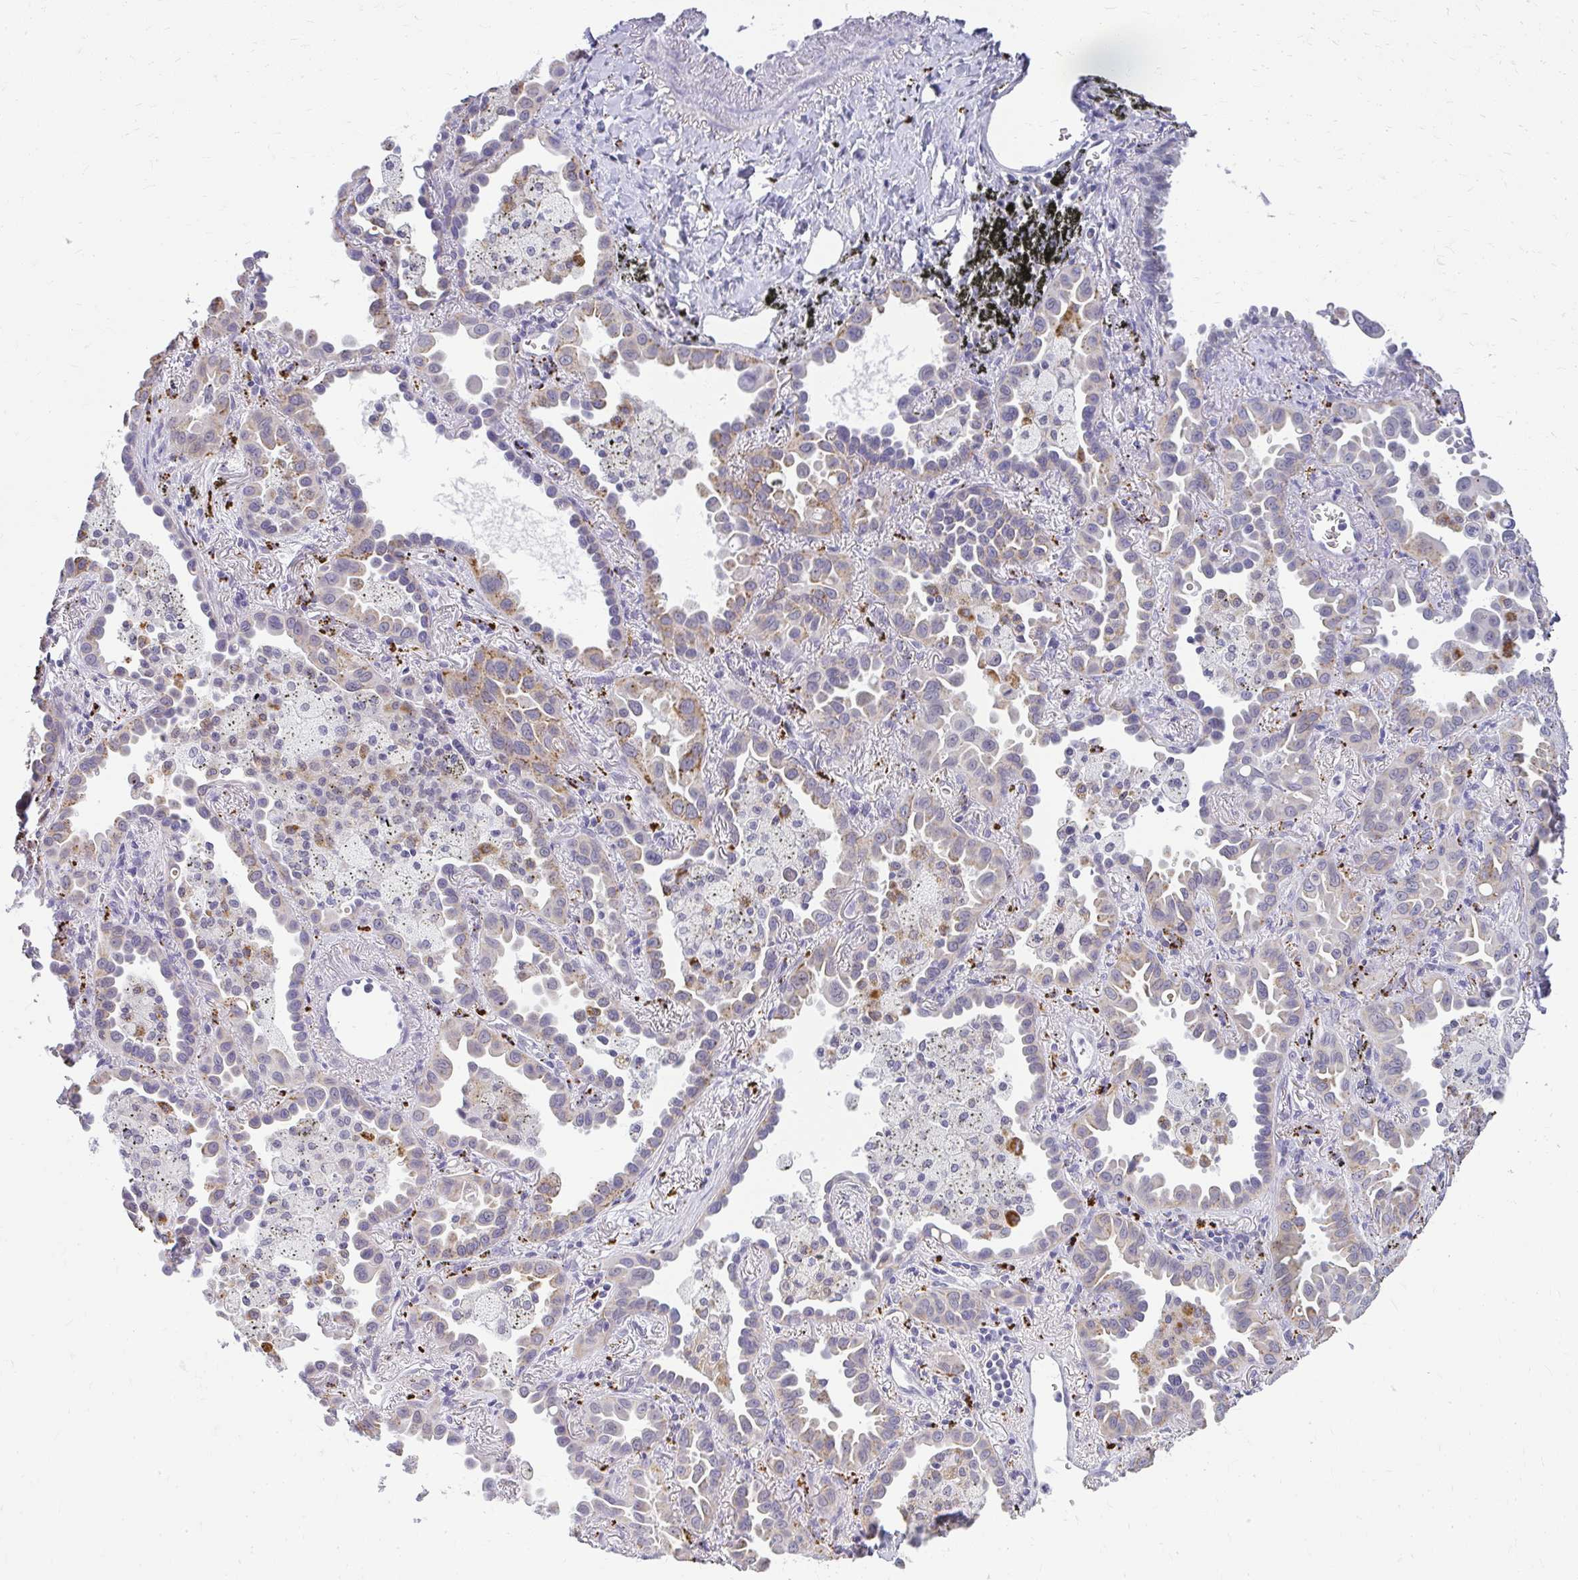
{"staining": {"intensity": "moderate", "quantity": "<25%", "location": "cytoplasmic/membranous"}, "tissue": "lung cancer", "cell_type": "Tumor cells", "image_type": "cancer", "snomed": [{"axis": "morphology", "description": "Adenocarcinoma, NOS"}, {"axis": "topography", "description": "Lung"}], "caption": "Lung cancer stained with a protein marker demonstrates moderate staining in tumor cells.", "gene": "TEX33", "patient": {"sex": "male", "age": 68}}